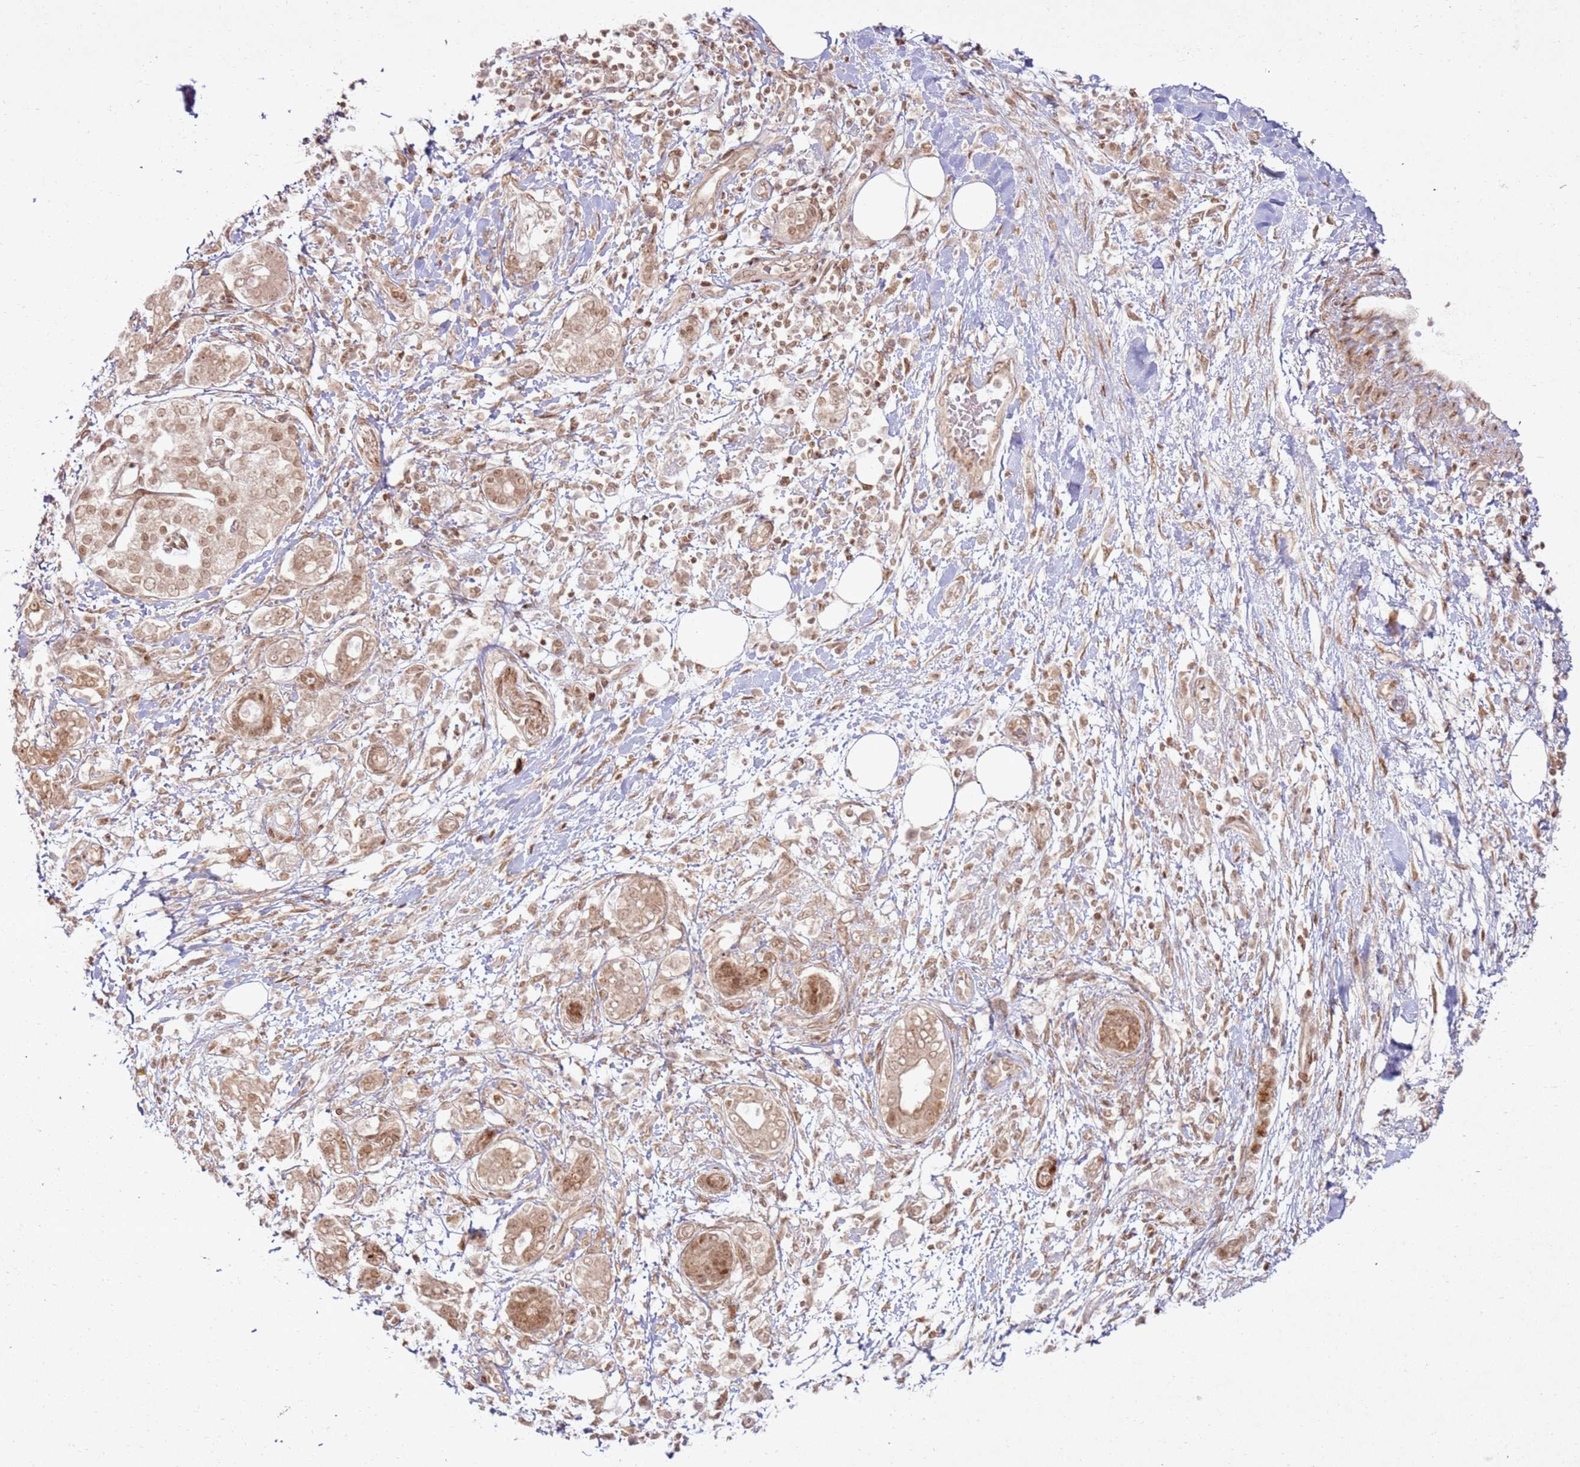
{"staining": {"intensity": "moderate", "quantity": ">75%", "location": "nuclear"}, "tissue": "pancreatic cancer", "cell_type": "Tumor cells", "image_type": "cancer", "snomed": [{"axis": "morphology", "description": "Adenocarcinoma, NOS"}, {"axis": "topography", "description": "Pancreas"}], "caption": "Immunohistochemistry (IHC) micrograph of neoplastic tissue: human pancreatic cancer stained using immunohistochemistry exhibits medium levels of moderate protein expression localized specifically in the nuclear of tumor cells, appearing as a nuclear brown color.", "gene": "KLHL36", "patient": {"sex": "female", "age": 73}}